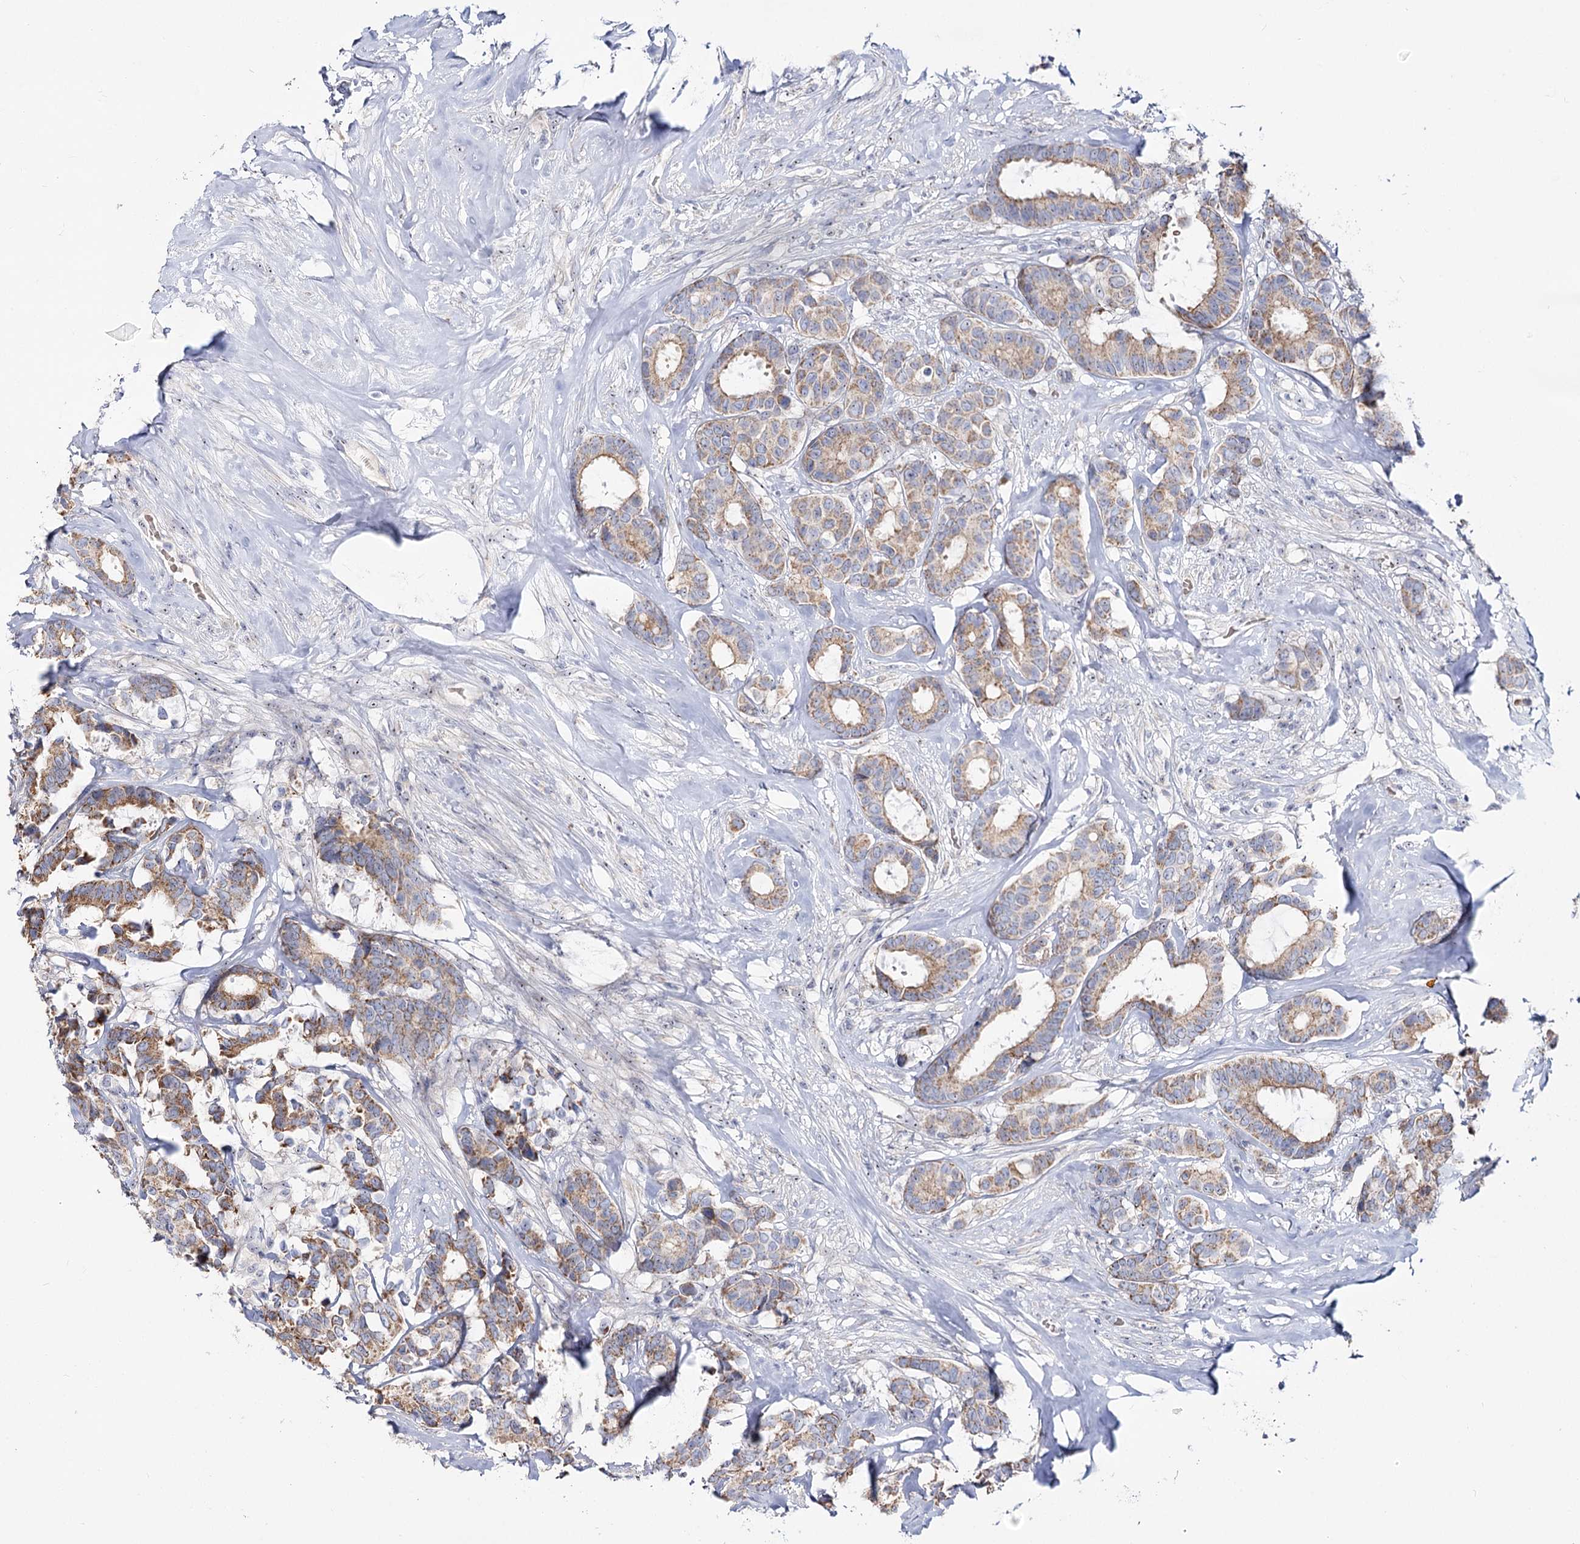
{"staining": {"intensity": "moderate", "quantity": ">75%", "location": "cytoplasmic/membranous"}, "tissue": "breast cancer", "cell_type": "Tumor cells", "image_type": "cancer", "snomed": [{"axis": "morphology", "description": "Duct carcinoma"}, {"axis": "topography", "description": "Breast"}], "caption": "Immunohistochemical staining of human breast infiltrating ductal carcinoma shows medium levels of moderate cytoplasmic/membranous staining in approximately >75% of tumor cells.", "gene": "SUOX", "patient": {"sex": "female", "age": 87}}